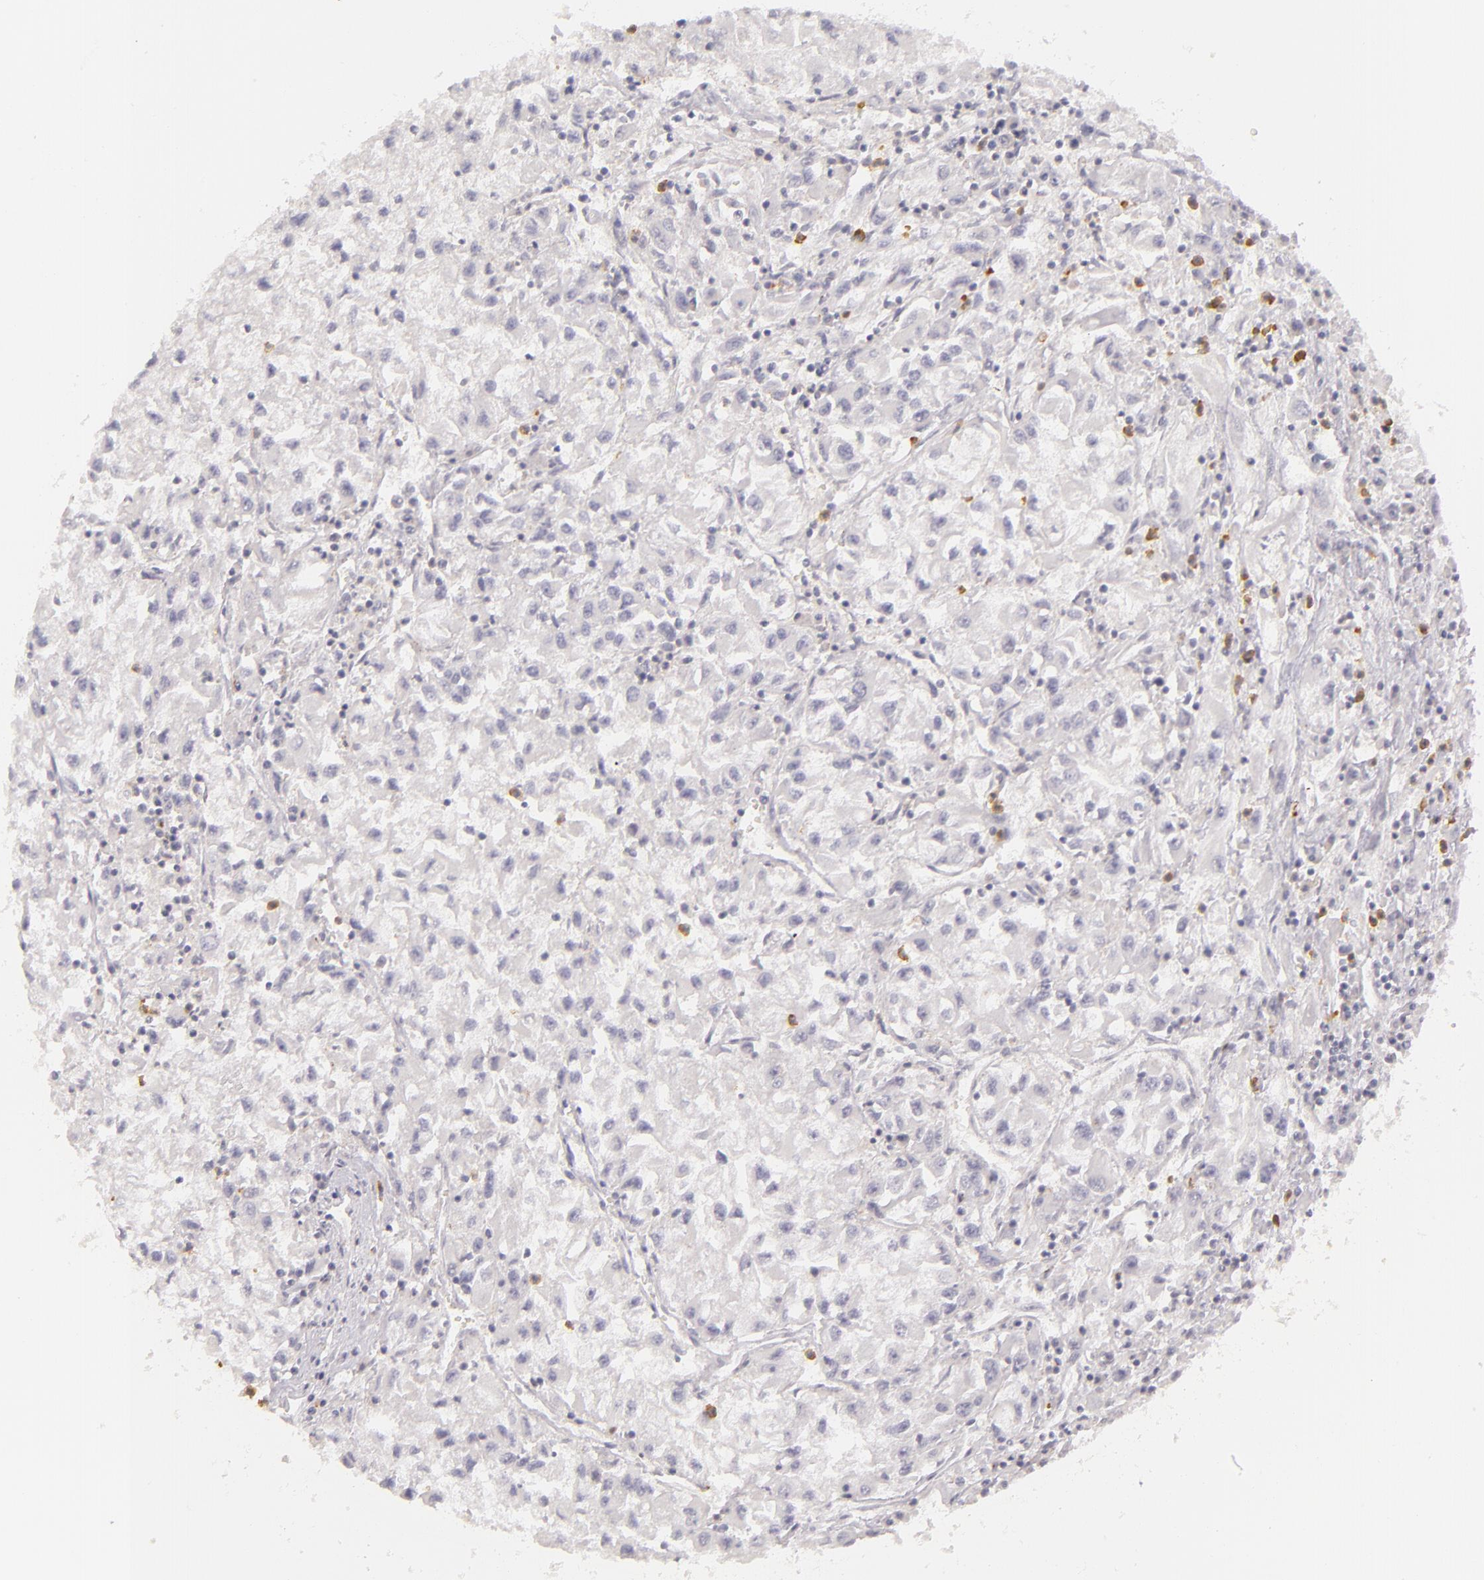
{"staining": {"intensity": "negative", "quantity": "none", "location": "none"}, "tissue": "renal cancer", "cell_type": "Tumor cells", "image_type": "cancer", "snomed": [{"axis": "morphology", "description": "Adenocarcinoma, NOS"}, {"axis": "topography", "description": "Kidney"}], "caption": "IHC image of human renal adenocarcinoma stained for a protein (brown), which reveals no staining in tumor cells. The staining was performed using DAB to visualize the protein expression in brown, while the nuclei were stained in blue with hematoxylin (Magnification: 20x).", "gene": "FAM181A", "patient": {"sex": "male", "age": 59}}